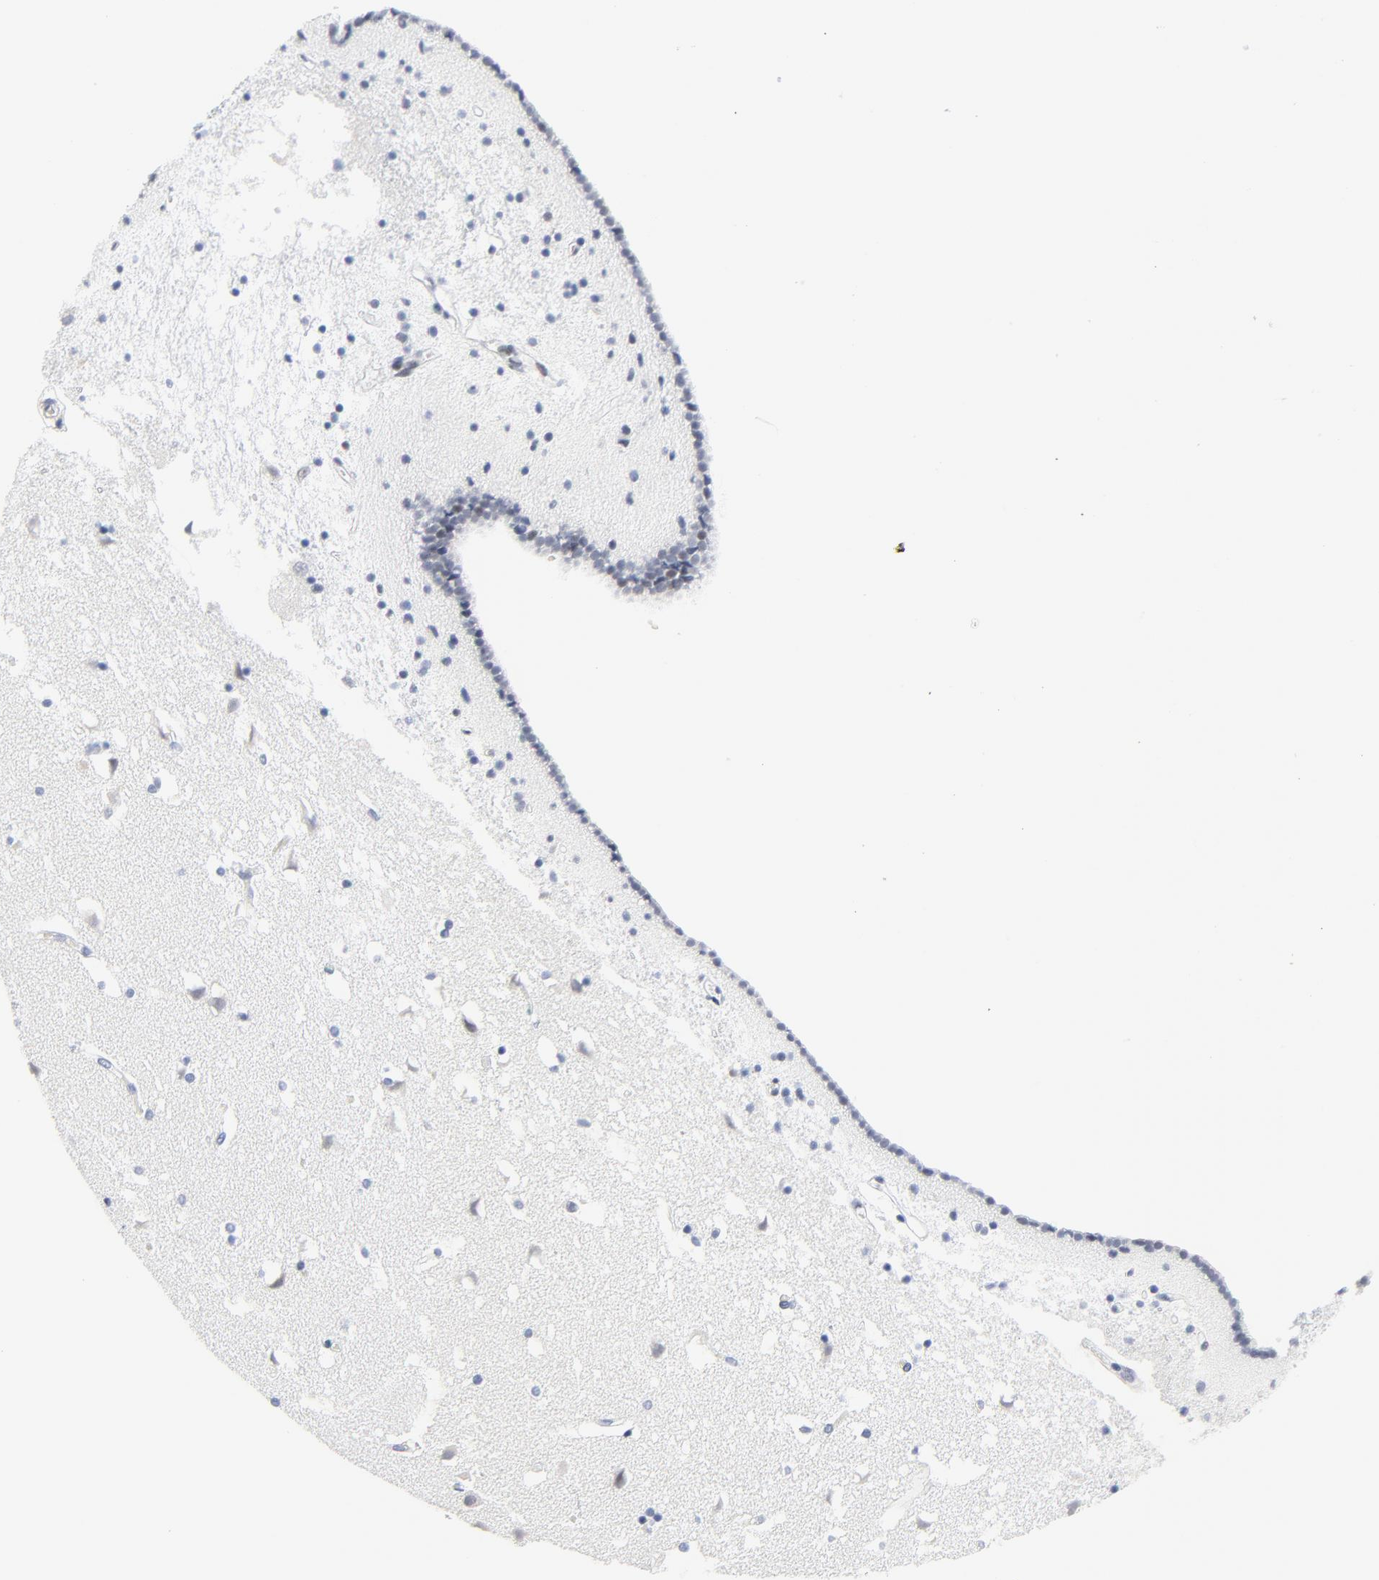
{"staining": {"intensity": "negative", "quantity": "none", "location": "none"}, "tissue": "caudate", "cell_type": "Glial cells", "image_type": "normal", "snomed": [{"axis": "morphology", "description": "Normal tissue, NOS"}, {"axis": "topography", "description": "Lateral ventricle wall"}], "caption": "Immunohistochemistry micrograph of normal caudate stained for a protein (brown), which displays no expression in glial cells.", "gene": "ZNF589", "patient": {"sex": "male", "age": 45}}